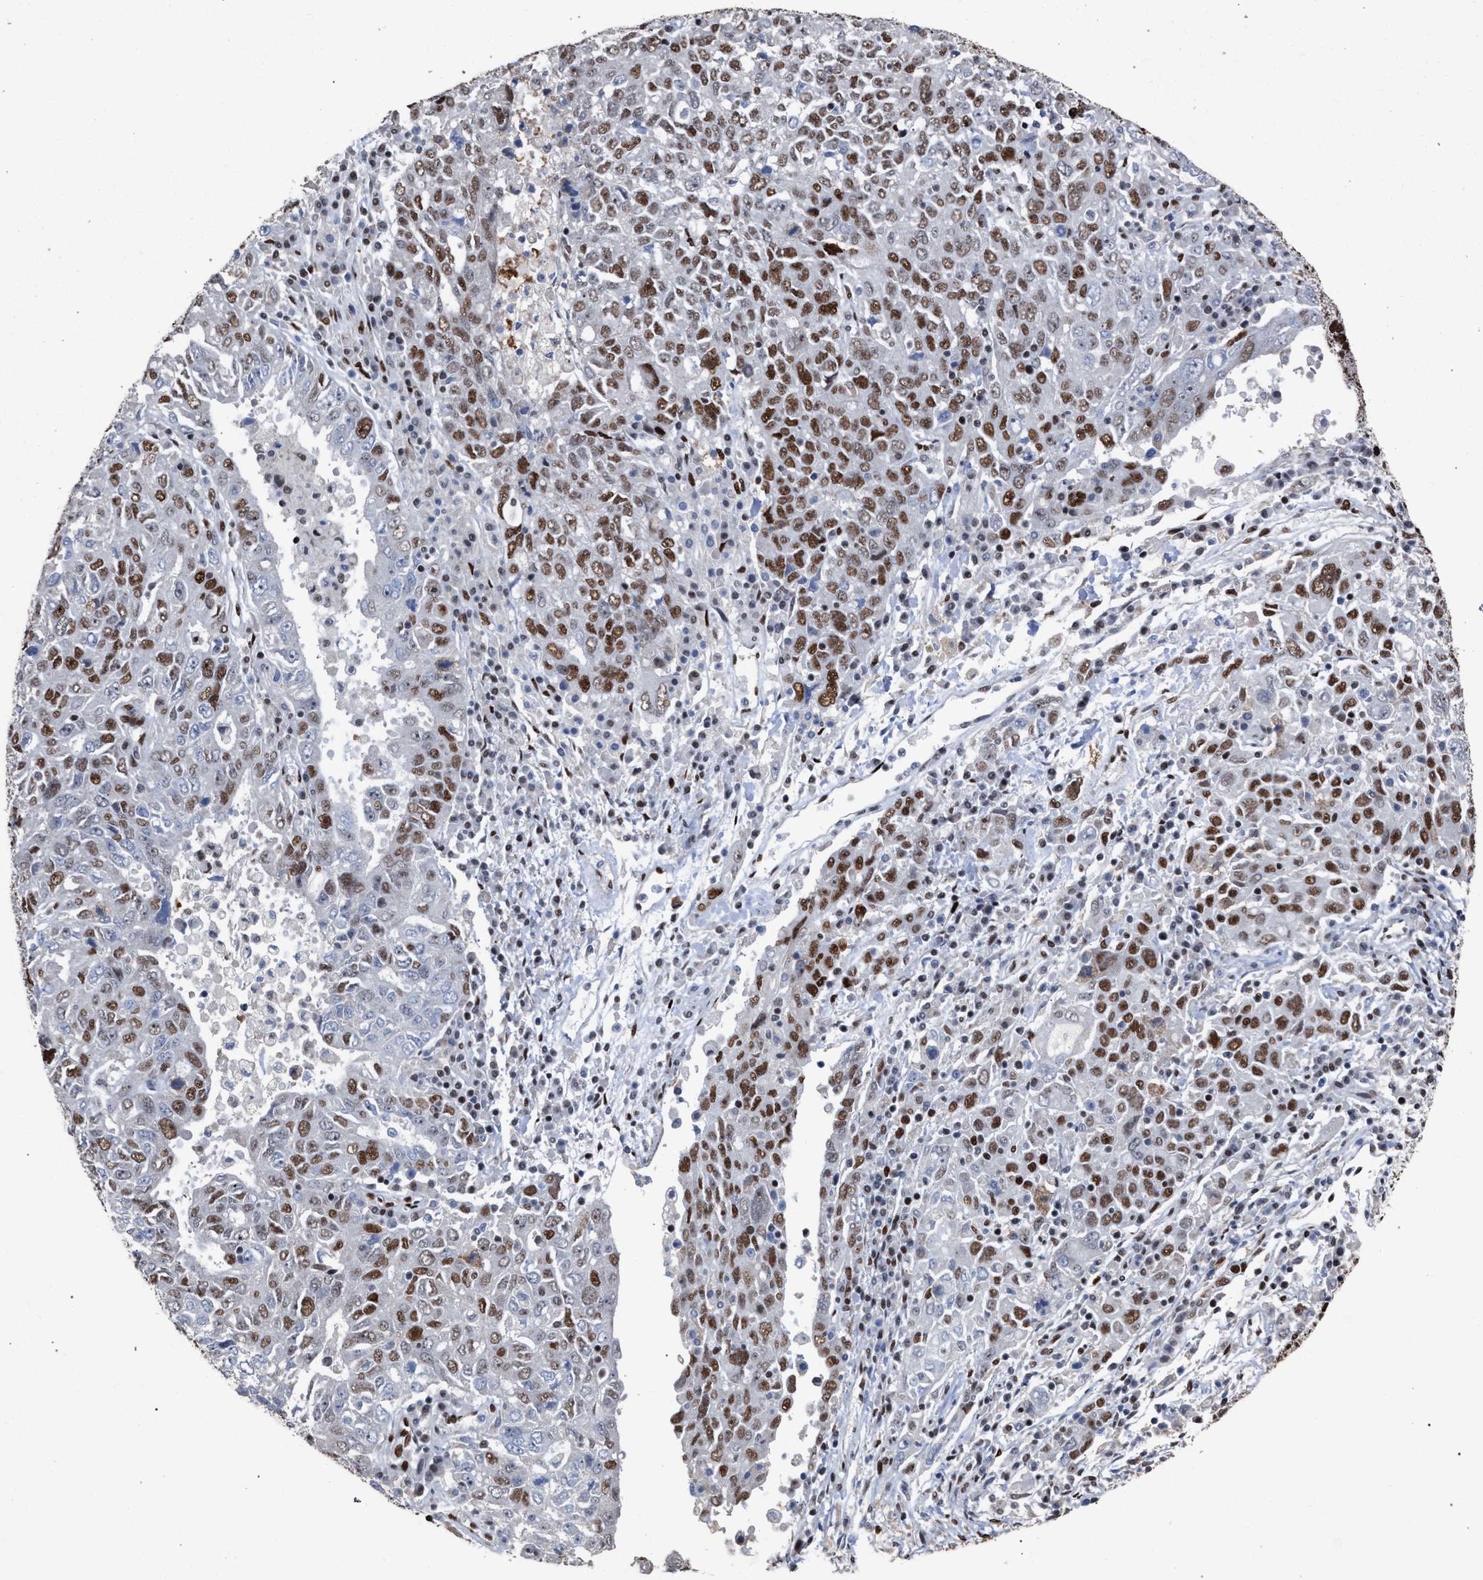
{"staining": {"intensity": "moderate", "quantity": "25%-75%", "location": "nuclear"}, "tissue": "ovarian cancer", "cell_type": "Tumor cells", "image_type": "cancer", "snomed": [{"axis": "morphology", "description": "Carcinoma, endometroid"}, {"axis": "topography", "description": "Ovary"}], "caption": "Protein analysis of ovarian cancer (endometroid carcinoma) tissue reveals moderate nuclear staining in approximately 25%-75% of tumor cells.", "gene": "TP53BP1", "patient": {"sex": "female", "age": 62}}